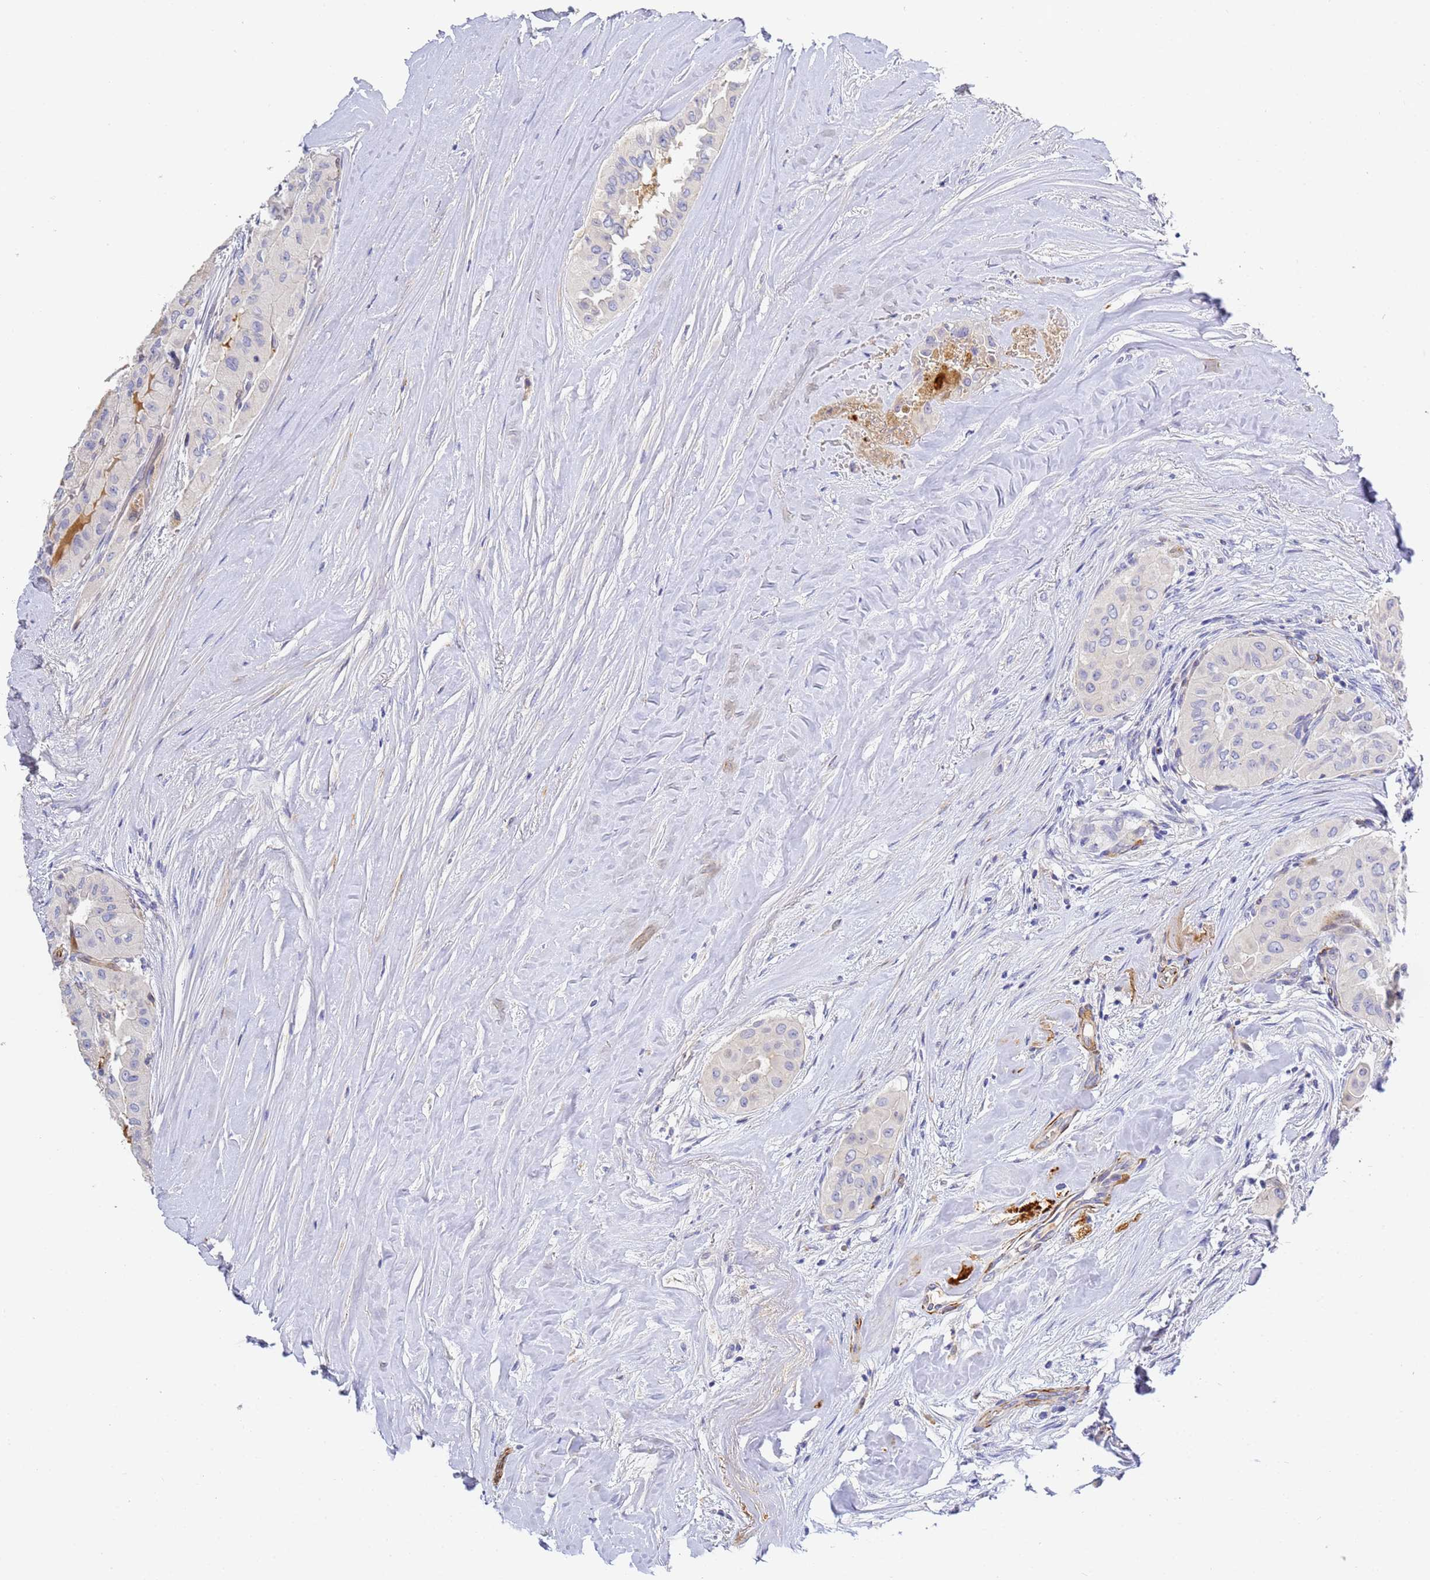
{"staining": {"intensity": "negative", "quantity": "none", "location": "none"}, "tissue": "thyroid cancer", "cell_type": "Tumor cells", "image_type": "cancer", "snomed": [{"axis": "morphology", "description": "Papillary adenocarcinoma, NOS"}, {"axis": "topography", "description": "Thyroid gland"}], "caption": "This is an immunohistochemistry histopathology image of human thyroid cancer (papillary adenocarcinoma). There is no expression in tumor cells.", "gene": "CFH", "patient": {"sex": "female", "age": 59}}